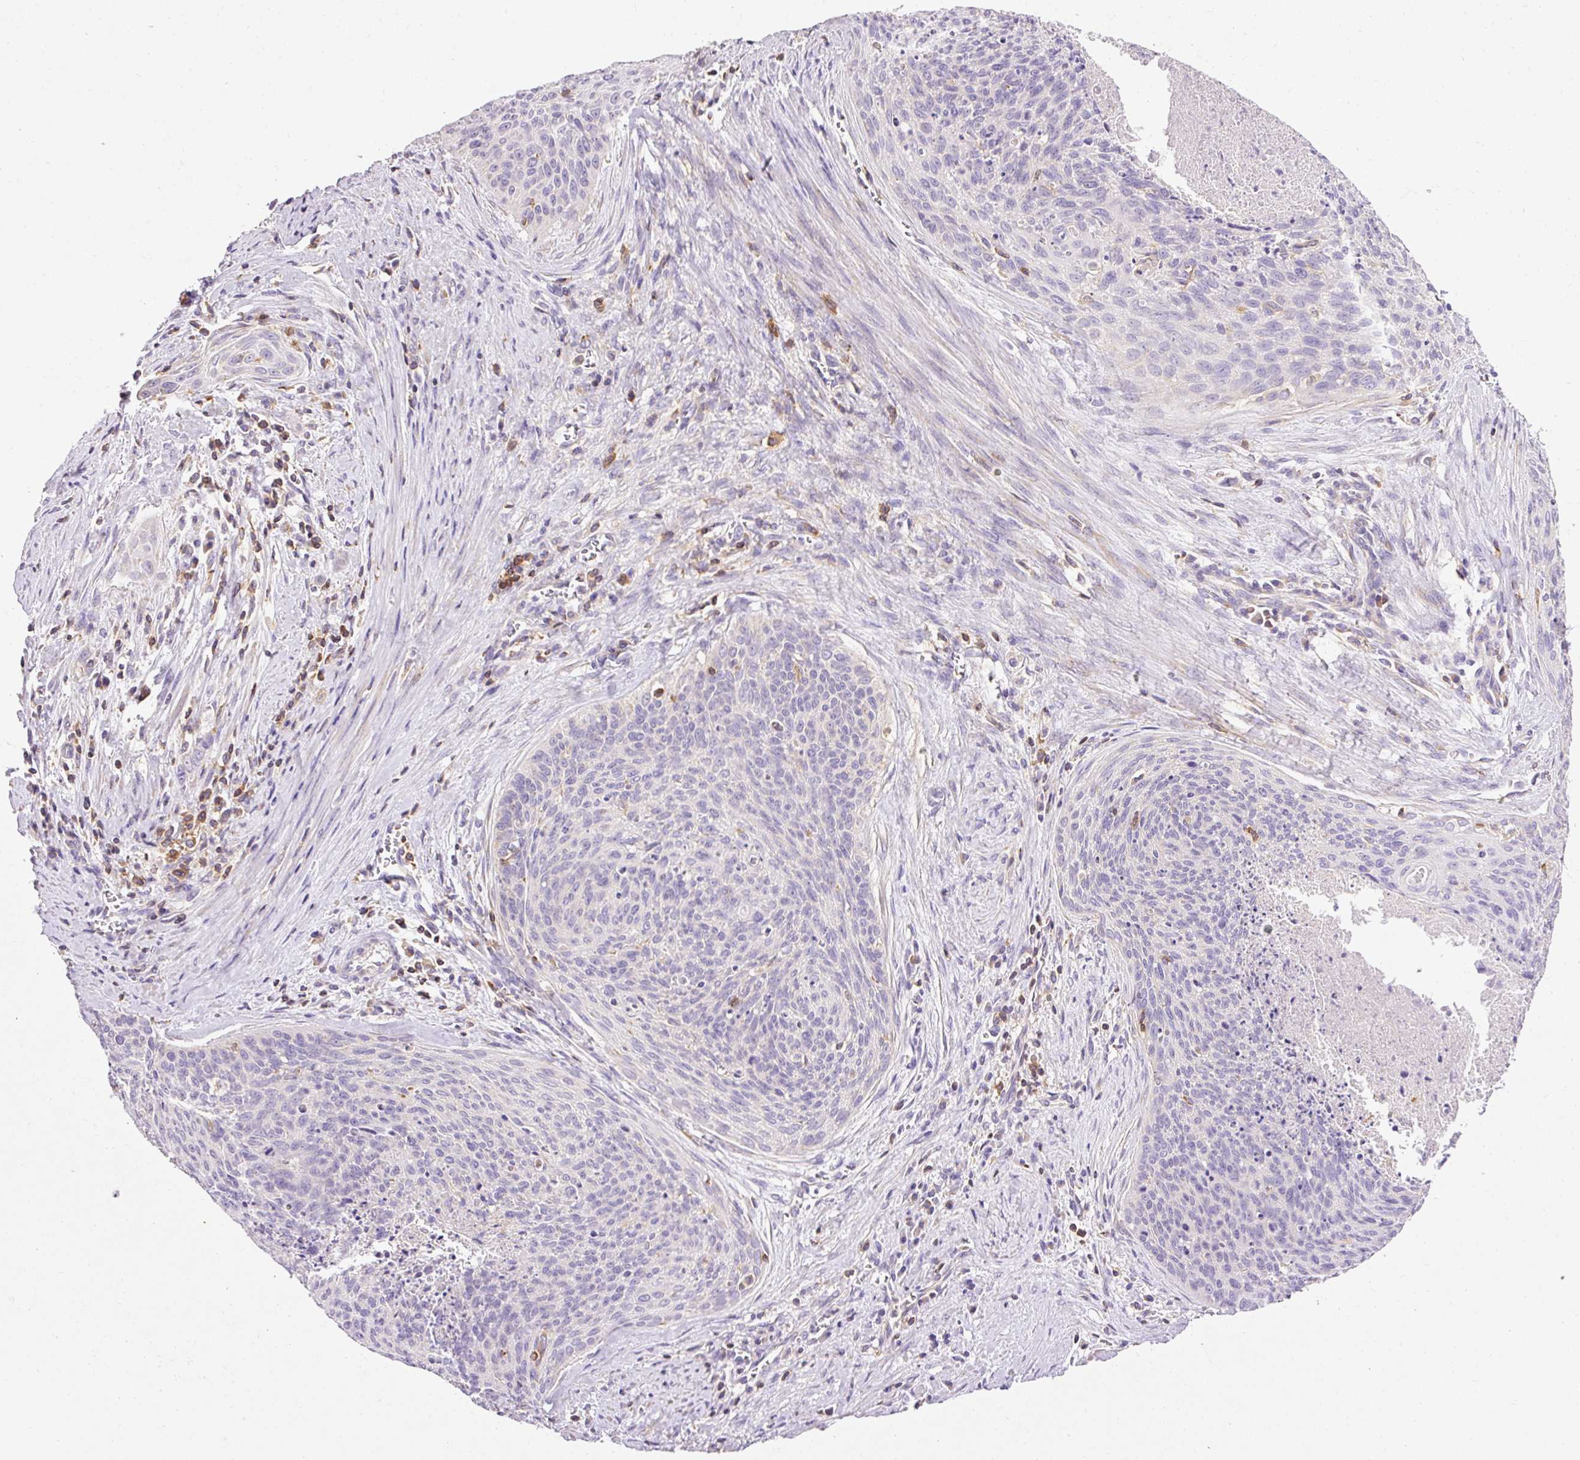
{"staining": {"intensity": "negative", "quantity": "none", "location": "none"}, "tissue": "cervical cancer", "cell_type": "Tumor cells", "image_type": "cancer", "snomed": [{"axis": "morphology", "description": "Squamous cell carcinoma, NOS"}, {"axis": "topography", "description": "Cervix"}], "caption": "Protein analysis of squamous cell carcinoma (cervical) exhibits no significant expression in tumor cells.", "gene": "IMMT", "patient": {"sex": "female", "age": 55}}